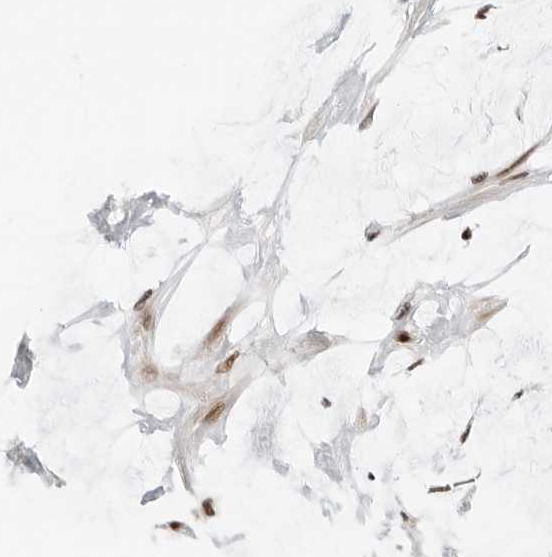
{"staining": {"intensity": "moderate", "quantity": ">75%", "location": "nuclear"}, "tissue": "ovarian cancer", "cell_type": "Tumor cells", "image_type": "cancer", "snomed": [{"axis": "morphology", "description": "Cystadenocarcinoma, mucinous, NOS"}, {"axis": "topography", "description": "Ovary"}], "caption": "Mucinous cystadenocarcinoma (ovarian) tissue reveals moderate nuclear expression in approximately >75% of tumor cells, visualized by immunohistochemistry.", "gene": "CRTC2", "patient": {"sex": "female", "age": 39}}